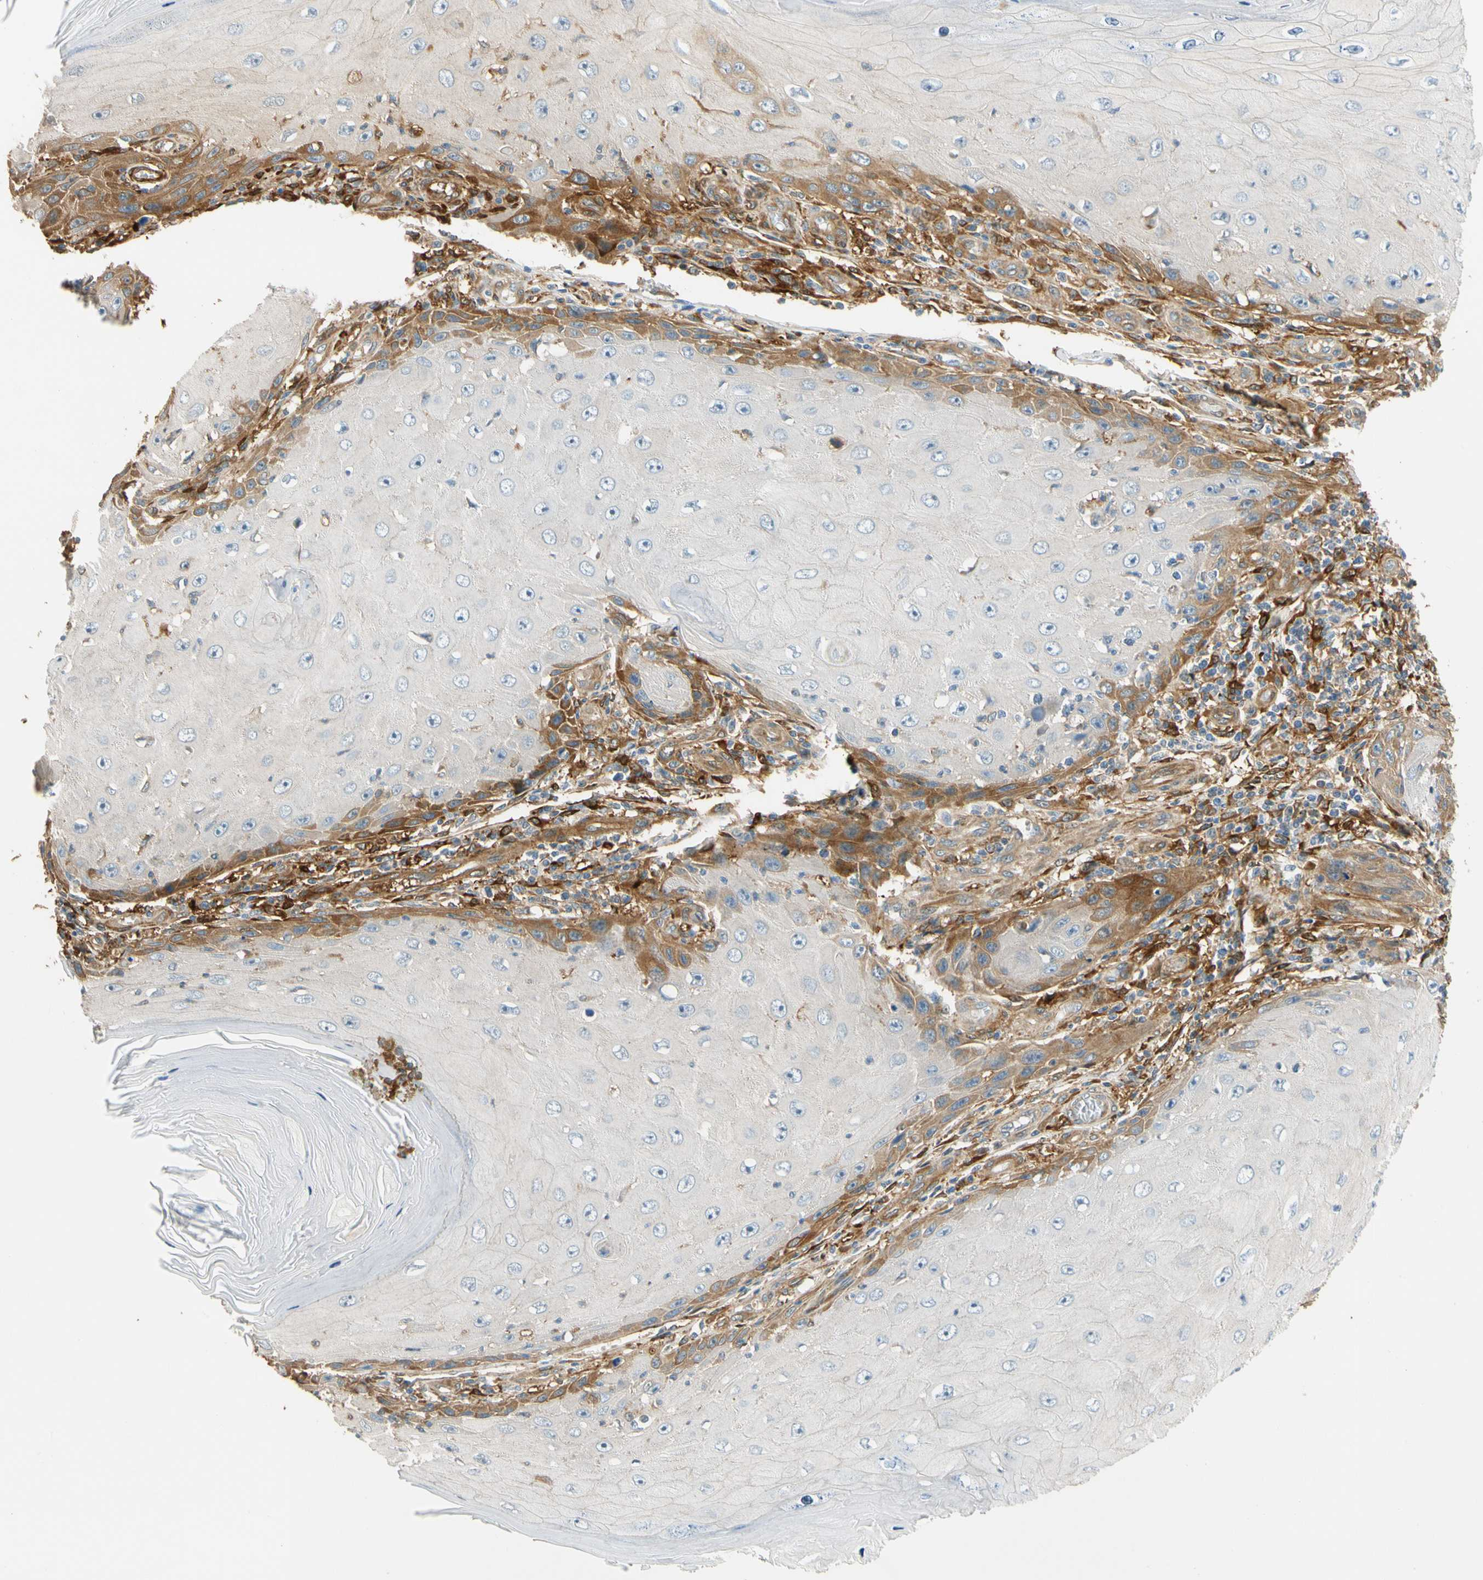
{"staining": {"intensity": "moderate", "quantity": "<25%", "location": "cytoplasmic/membranous"}, "tissue": "skin cancer", "cell_type": "Tumor cells", "image_type": "cancer", "snomed": [{"axis": "morphology", "description": "Squamous cell carcinoma, NOS"}, {"axis": "topography", "description": "Skin"}], "caption": "Protein staining demonstrates moderate cytoplasmic/membranous staining in approximately <25% of tumor cells in skin squamous cell carcinoma.", "gene": "PARP14", "patient": {"sex": "female", "age": 73}}